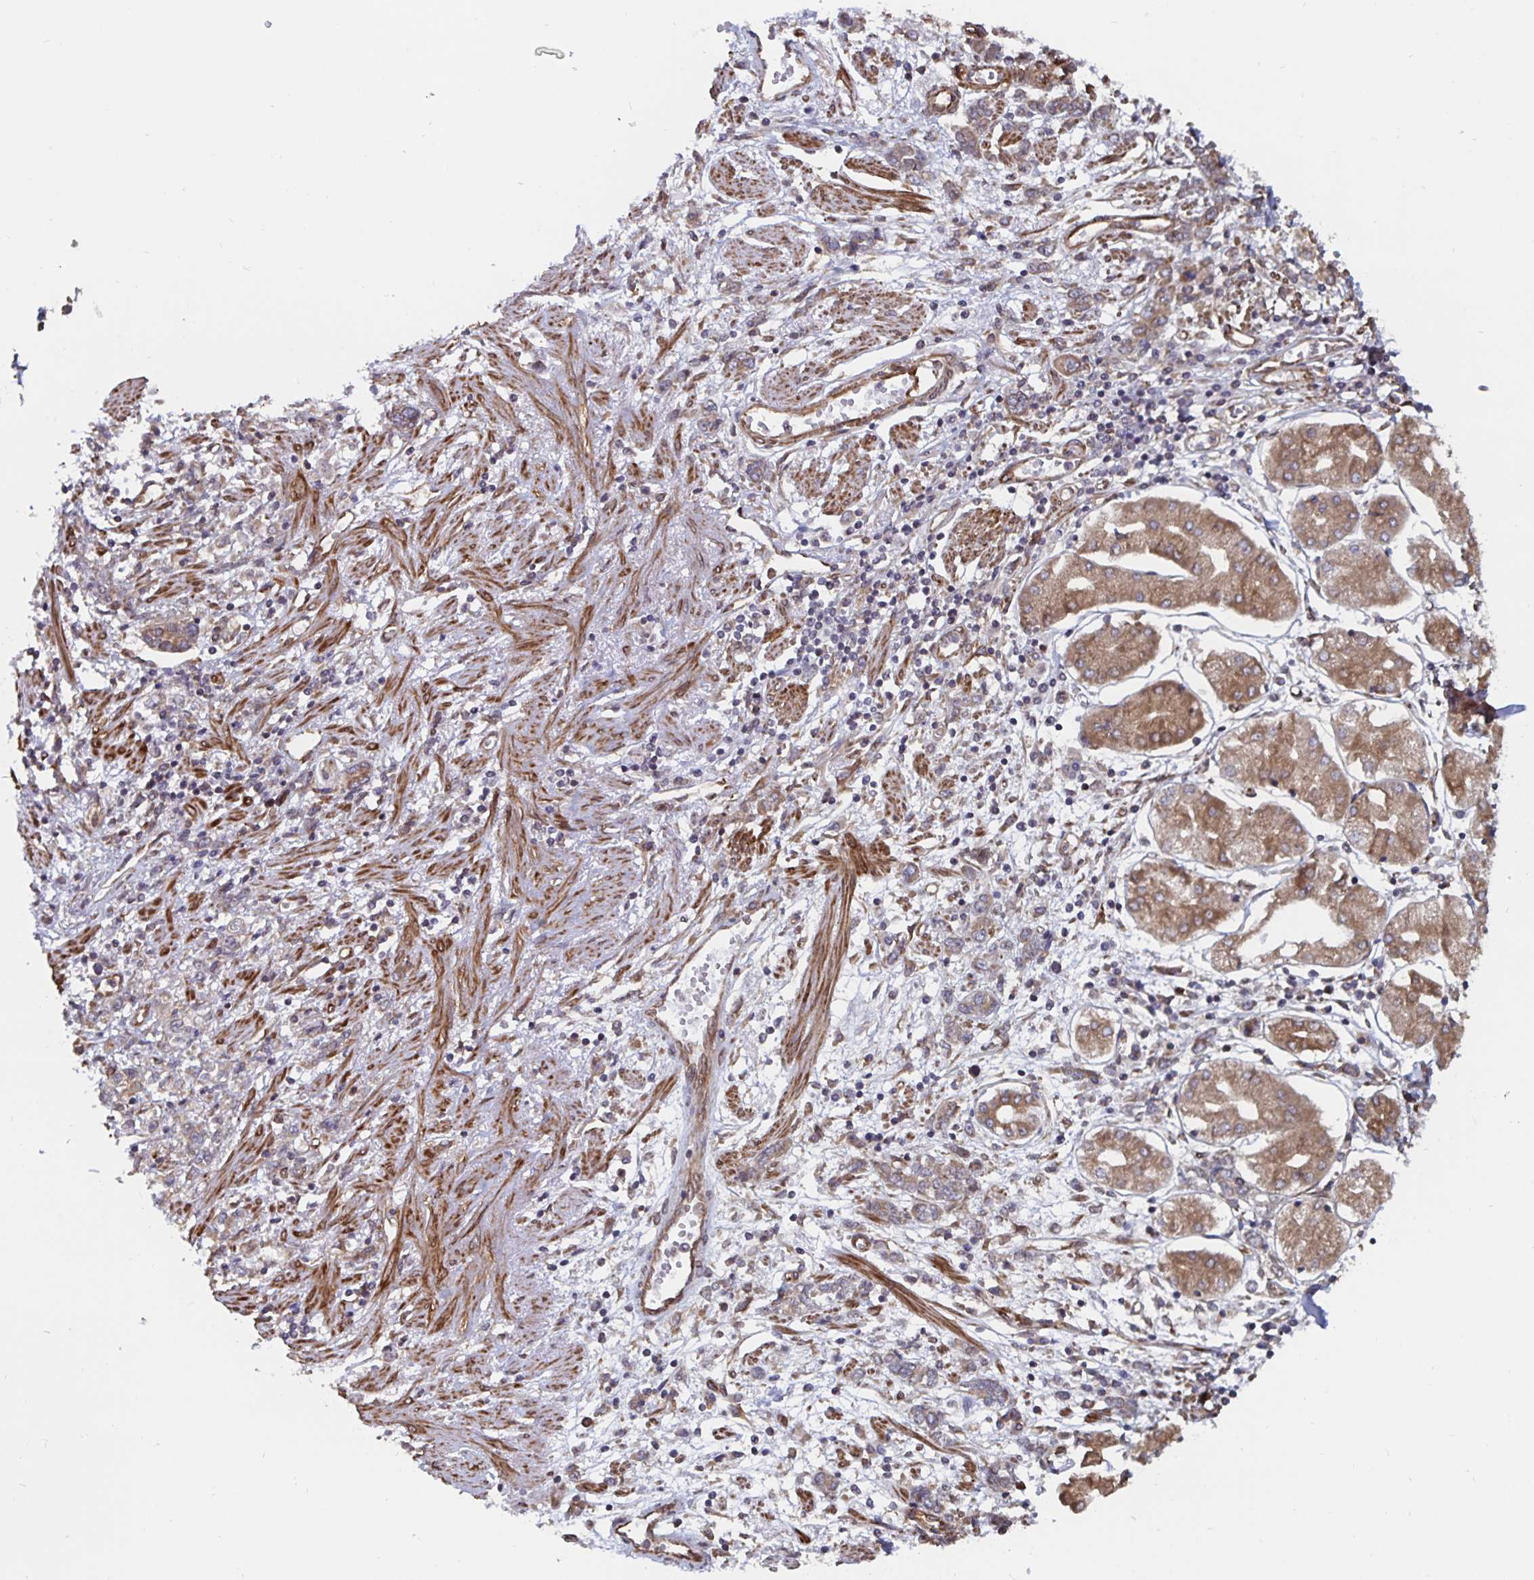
{"staining": {"intensity": "moderate", "quantity": ">75%", "location": "cytoplasmic/membranous"}, "tissue": "stomach cancer", "cell_type": "Tumor cells", "image_type": "cancer", "snomed": [{"axis": "morphology", "description": "Adenocarcinoma, NOS"}, {"axis": "topography", "description": "Stomach"}], "caption": "Immunohistochemistry (DAB) staining of human stomach adenocarcinoma displays moderate cytoplasmic/membranous protein expression in about >75% of tumor cells.", "gene": "BCAP29", "patient": {"sex": "female", "age": 76}}